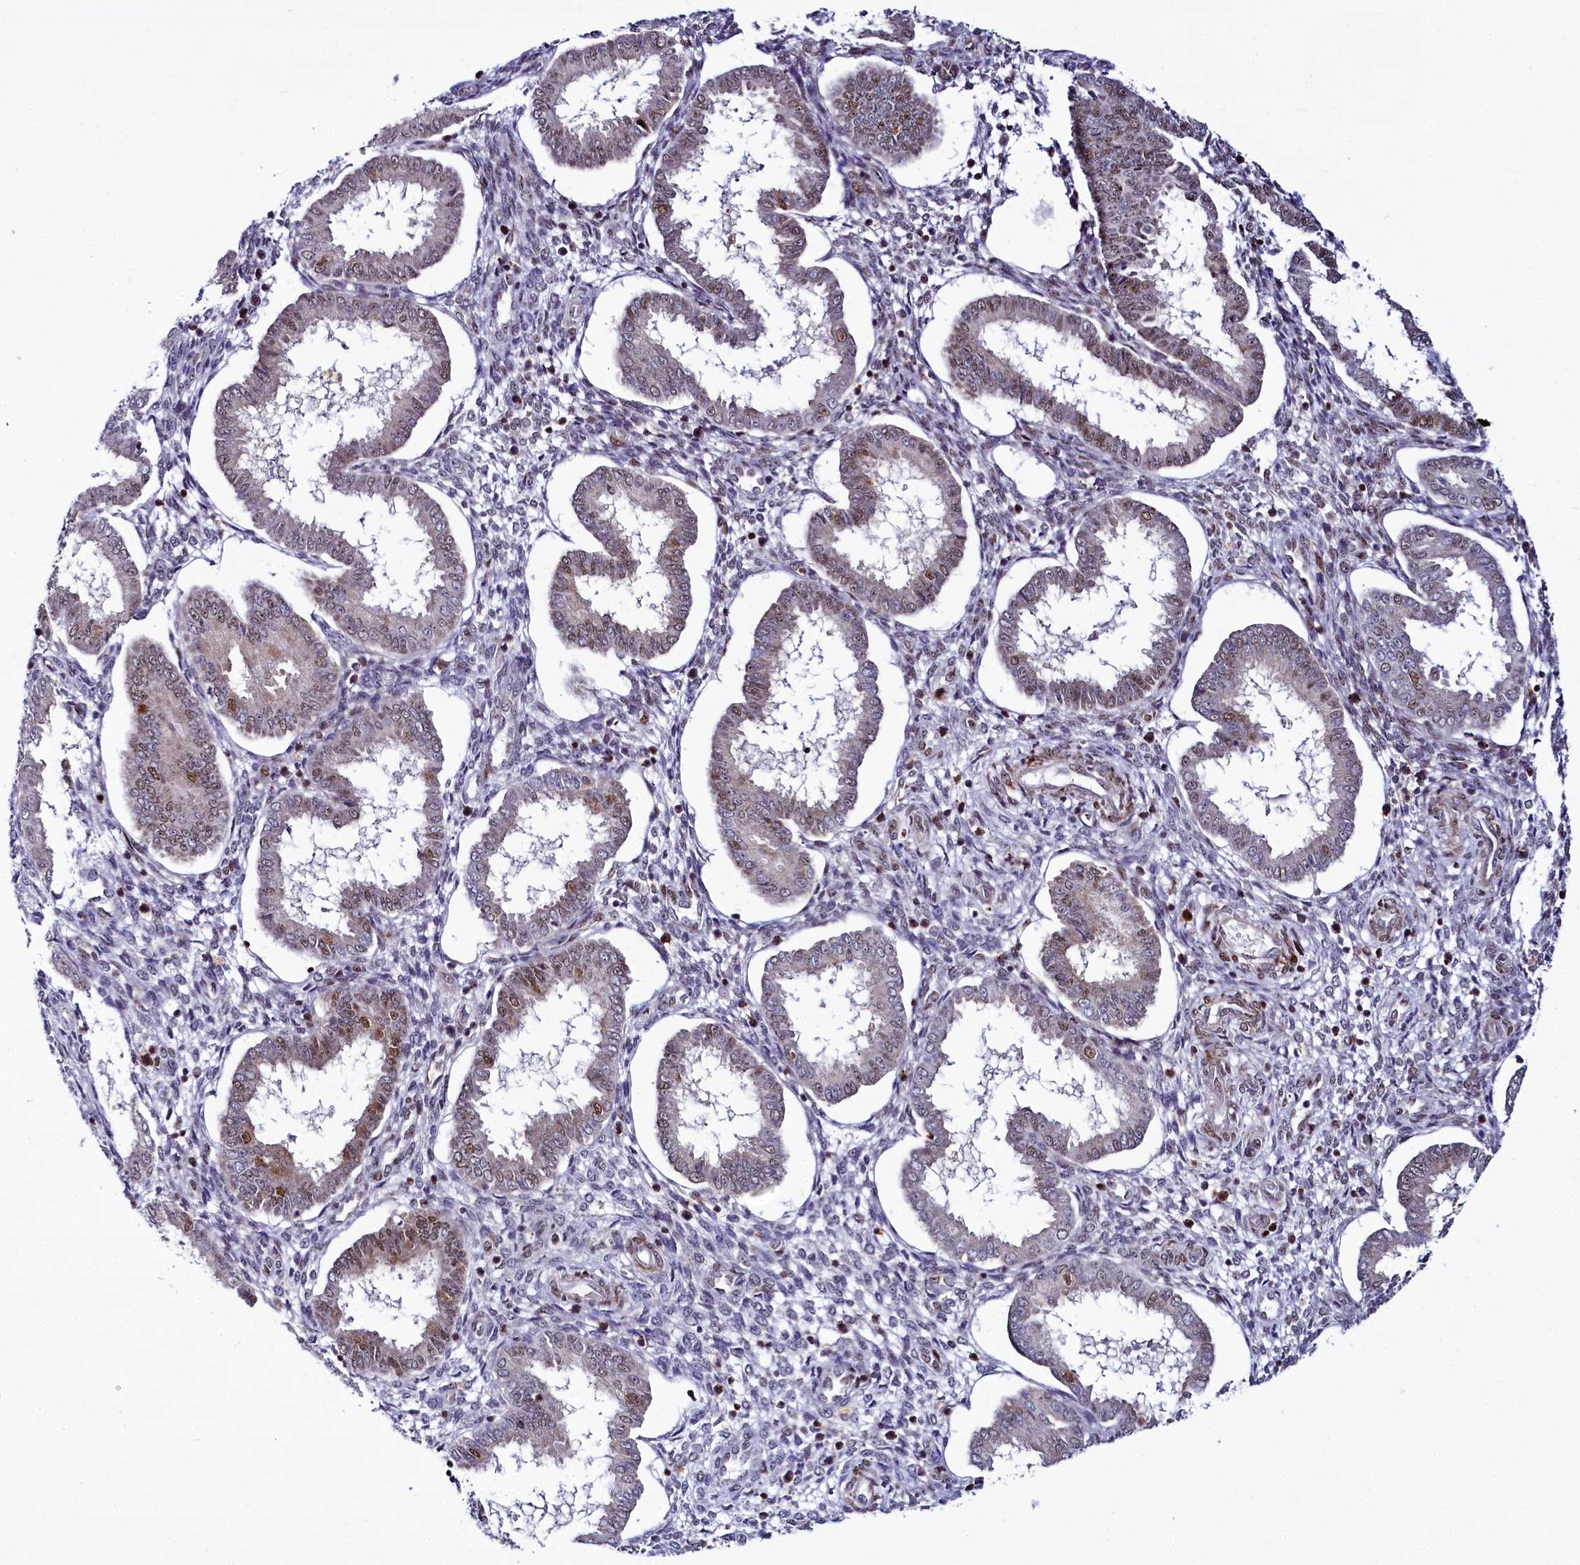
{"staining": {"intensity": "weak", "quantity": "25%-75%", "location": "nuclear"}, "tissue": "endometrium", "cell_type": "Cells in endometrial stroma", "image_type": "normal", "snomed": [{"axis": "morphology", "description": "Normal tissue, NOS"}, {"axis": "topography", "description": "Endometrium"}], "caption": "The photomicrograph displays staining of normal endometrium, revealing weak nuclear protein expression (brown color) within cells in endometrial stroma.", "gene": "TCOF1", "patient": {"sex": "female", "age": 24}}